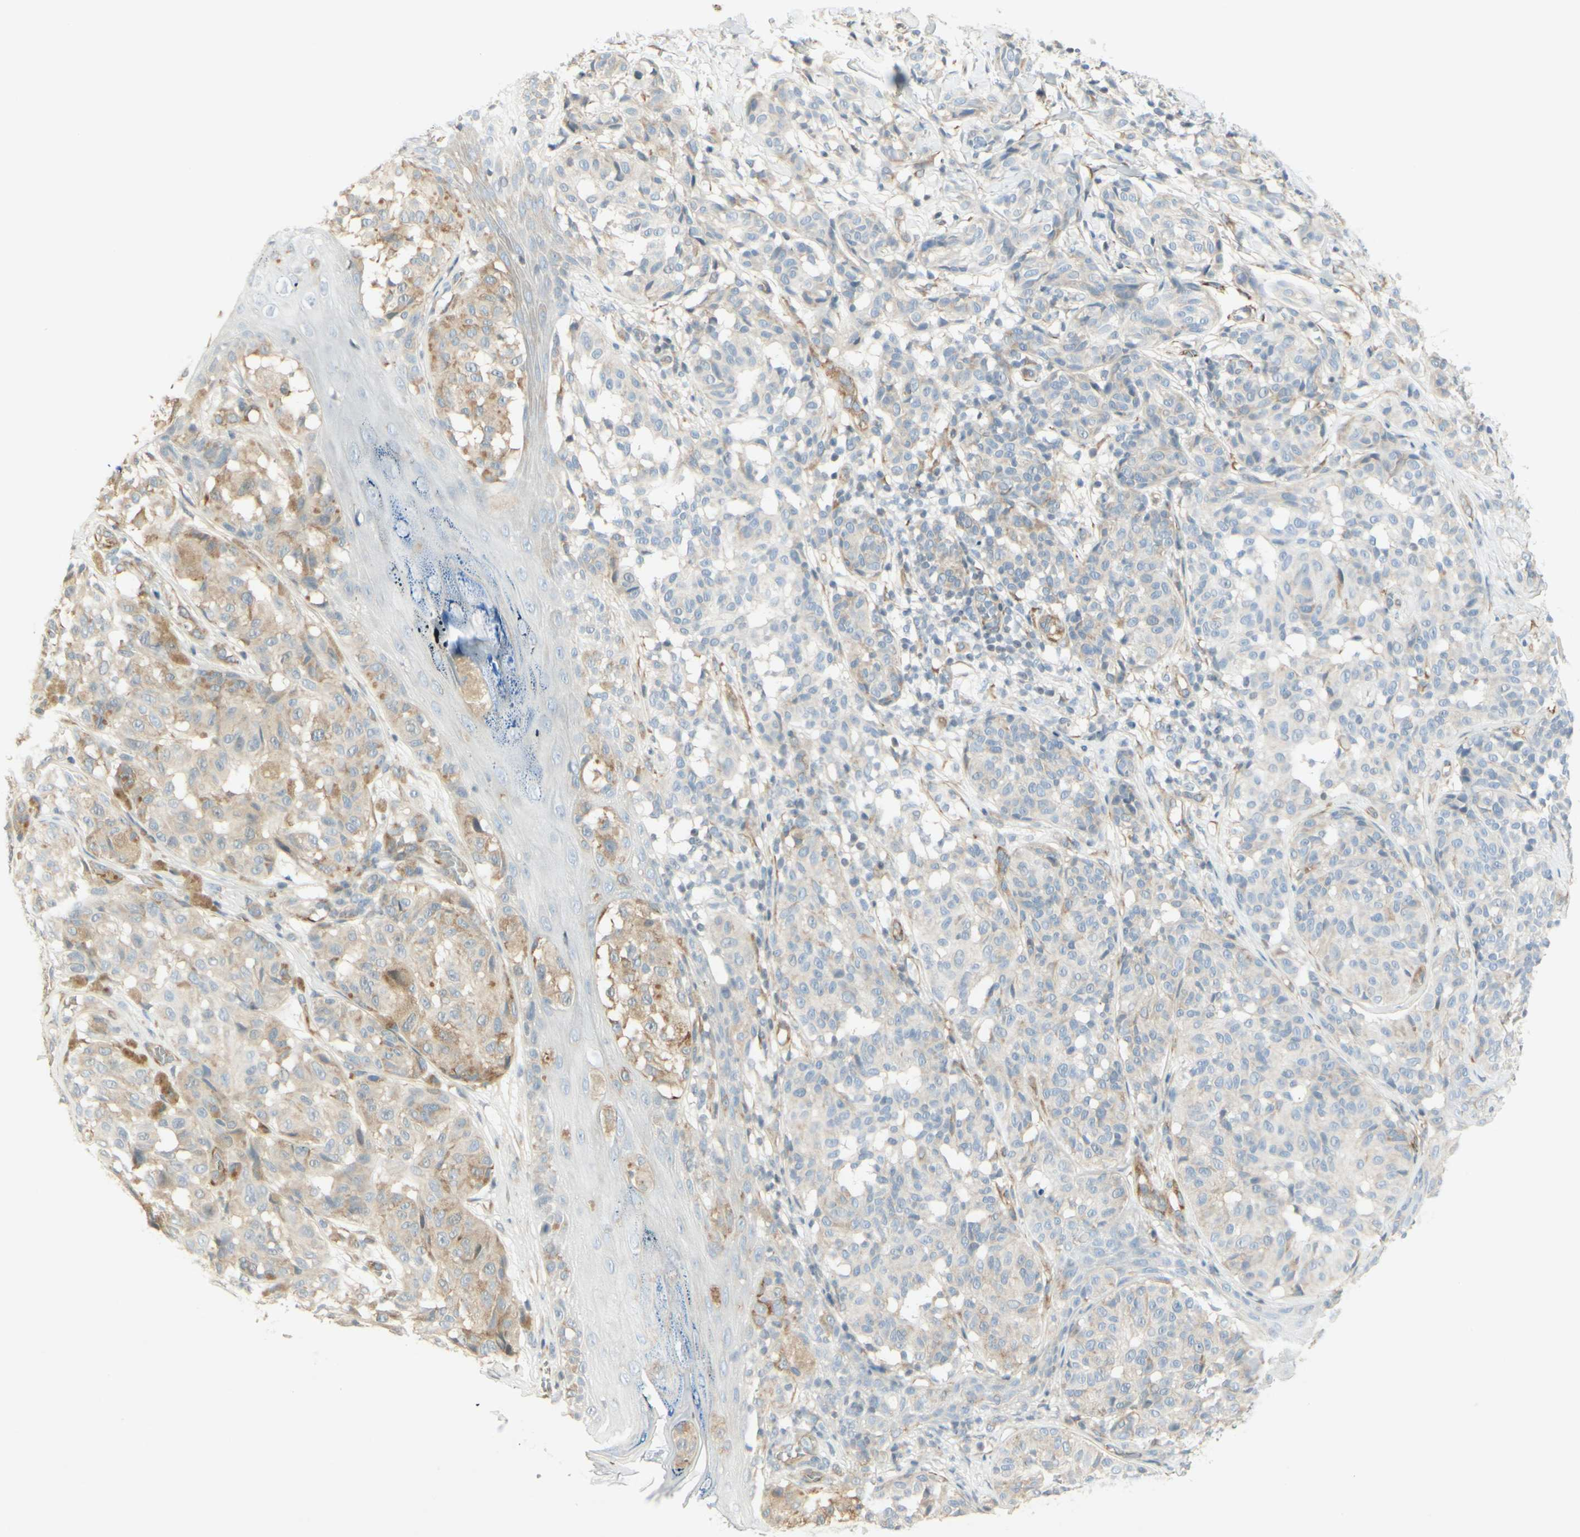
{"staining": {"intensity": "weak", "quantity": "<25%", "location": "cytoplasmic/membranous"}, "tissue": "melanoma", "cell_type": "Tumor cells", "image_type": "cancer", "snomed": [{"axis": "morphology", "description": "Malignant melanoma, NOS"}, {"axis": "topography", "description": "Skin"}], "caption": "Tumor cells are negative for protein expression in human malignant melanoma.", "gene": "MAP1B", "patient": {"sex": "female", "age": 46}}